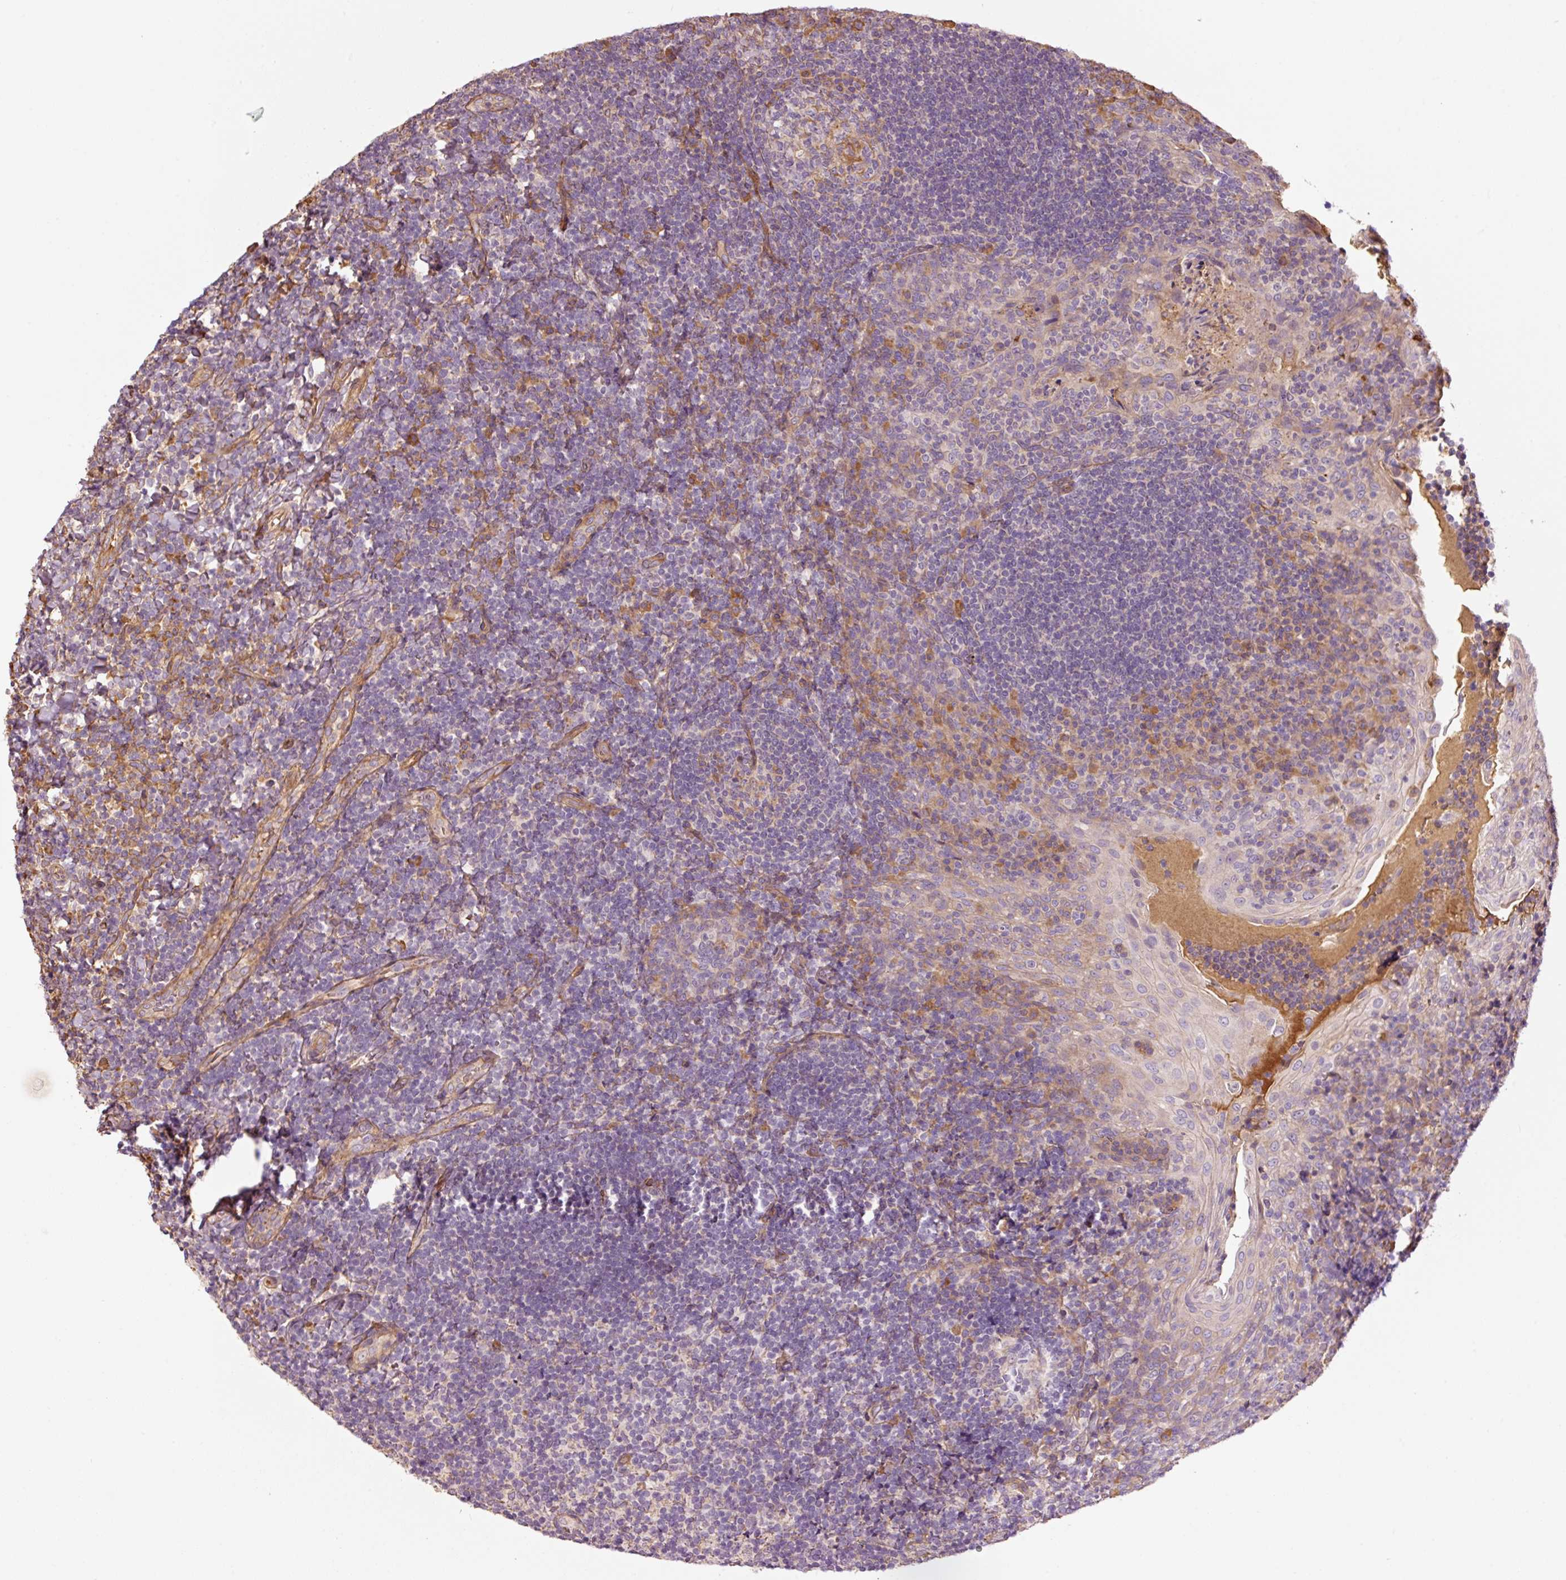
{"staining": {"intensity": "weak", "quantity": "<25%", "location": "cytoplasmic/membranous"}, "tissue": "tonsil", "cell_type": "Germinal center cells", "image_type": "normal", "snomed": [{"axis": "morphology", "description": "Normal tissue, NOS"}, {"axis": "topography", "description": "Tonsil"}], "caption": "A photomicrograph of human tonsil is negative for staining in germinal center cells. (DAB (3,3'-diaminobenzidine) immunohistochemistry, high magnification).", "gene": "NID2", "patient": {"sex": "male", "age": 17}}